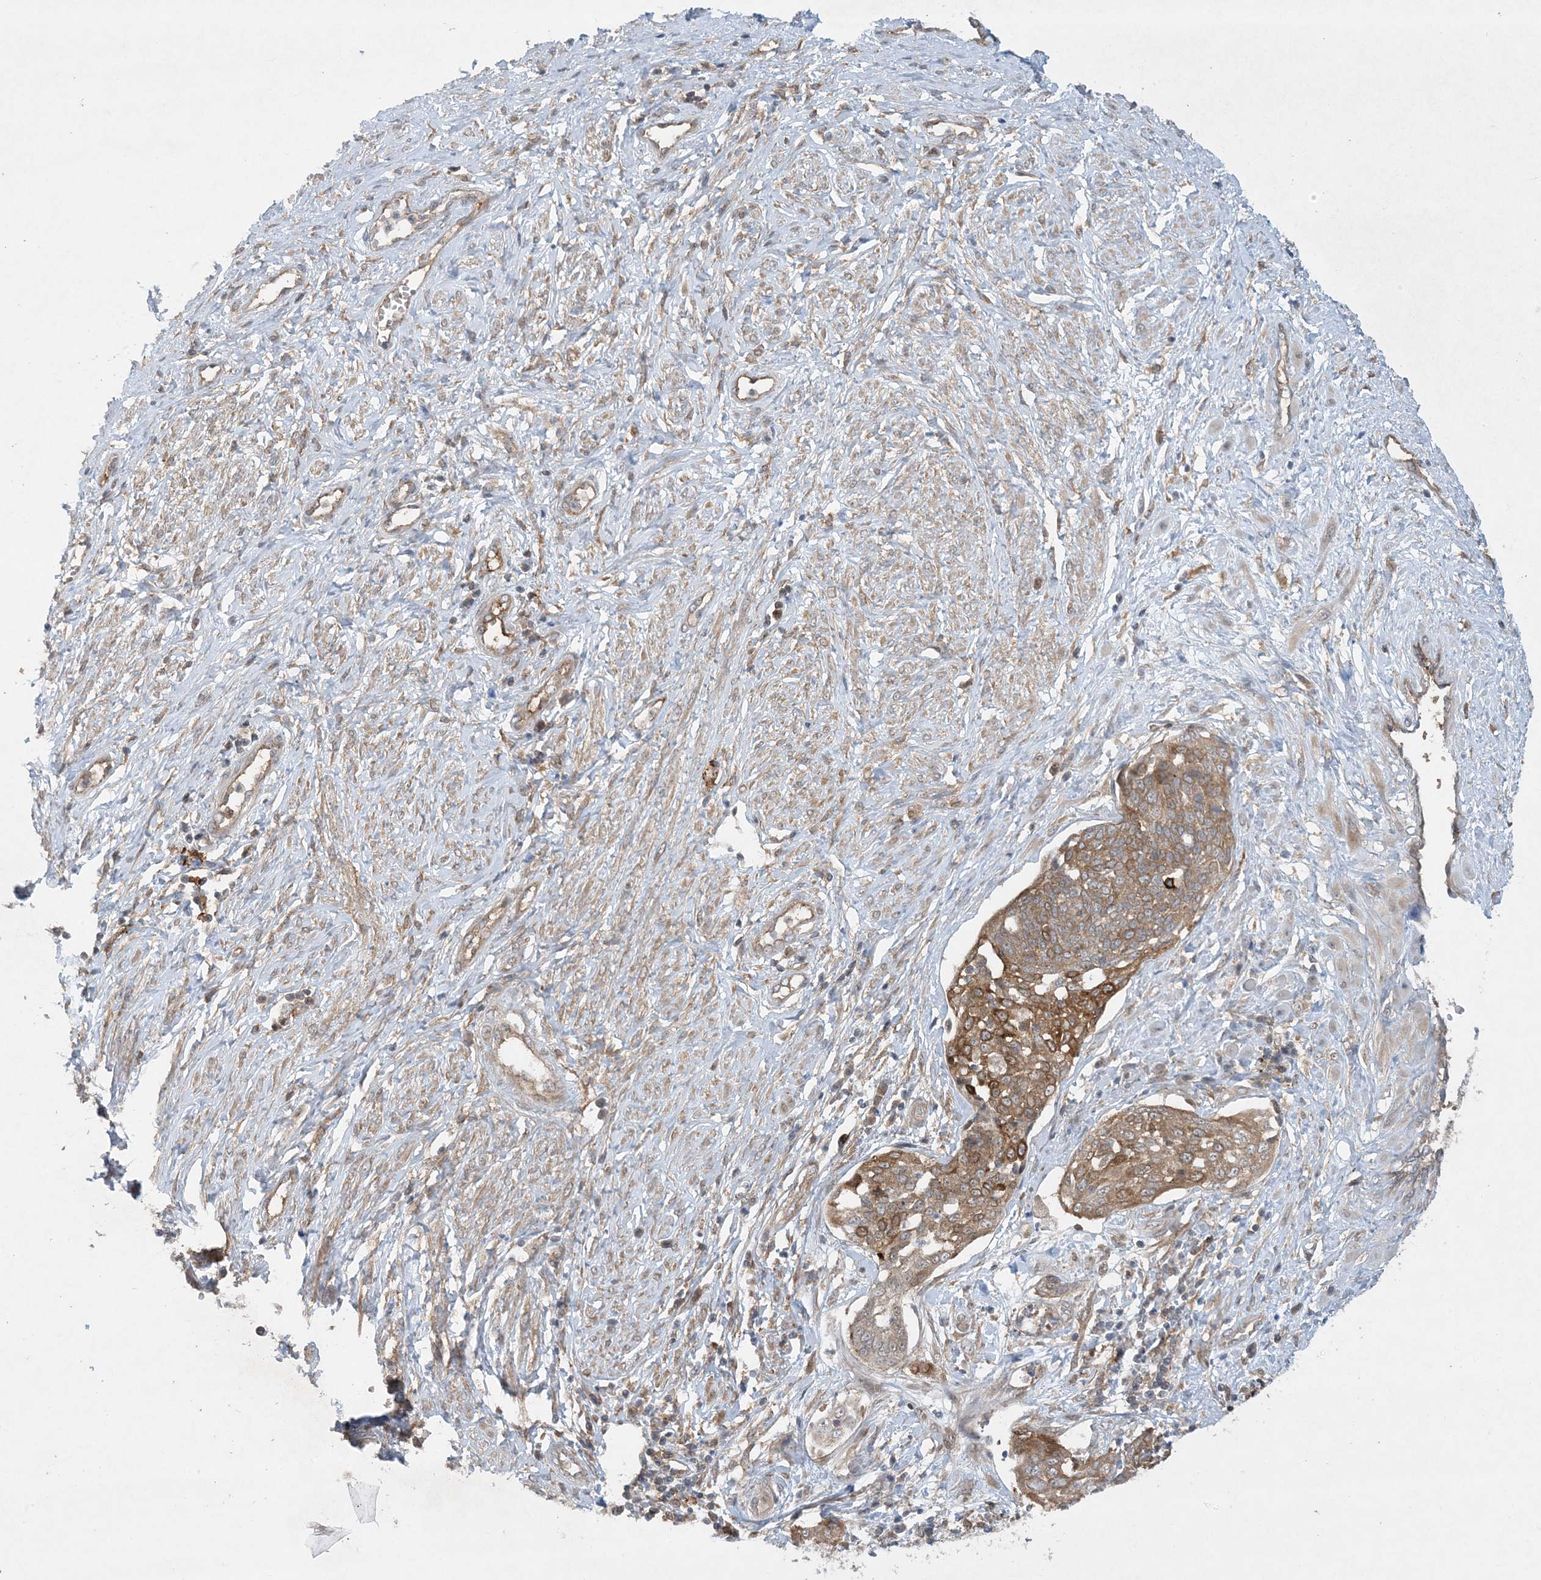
{"staining": {"intensity": "moderate", "quantity": "25%-75%", "location": "cytoplasmic/membranous"}, "tissue": "cervical cancer", "cell_type": "Tumor cells", "image_type": "cancer", "snomed": [{"axis": "morphology", "description": "Squamous cell carcinoma, NOS"}, {"axis": "topography", "description": "Cervix"}], "caption": "Immunohistochemistry photomicrograph of neoplastic tissue: human squamous cell carcinoma (cervical) stained using immunohistochemistry (IHC) shows medium levels of moderate protein expression localized specifically in the cytoplasmic/membranous of tumor cells, appearing as a cytoplasmic/membranous brown color.", "gene": "STAM2", "patient": {"sex": "female", "age": 34}}